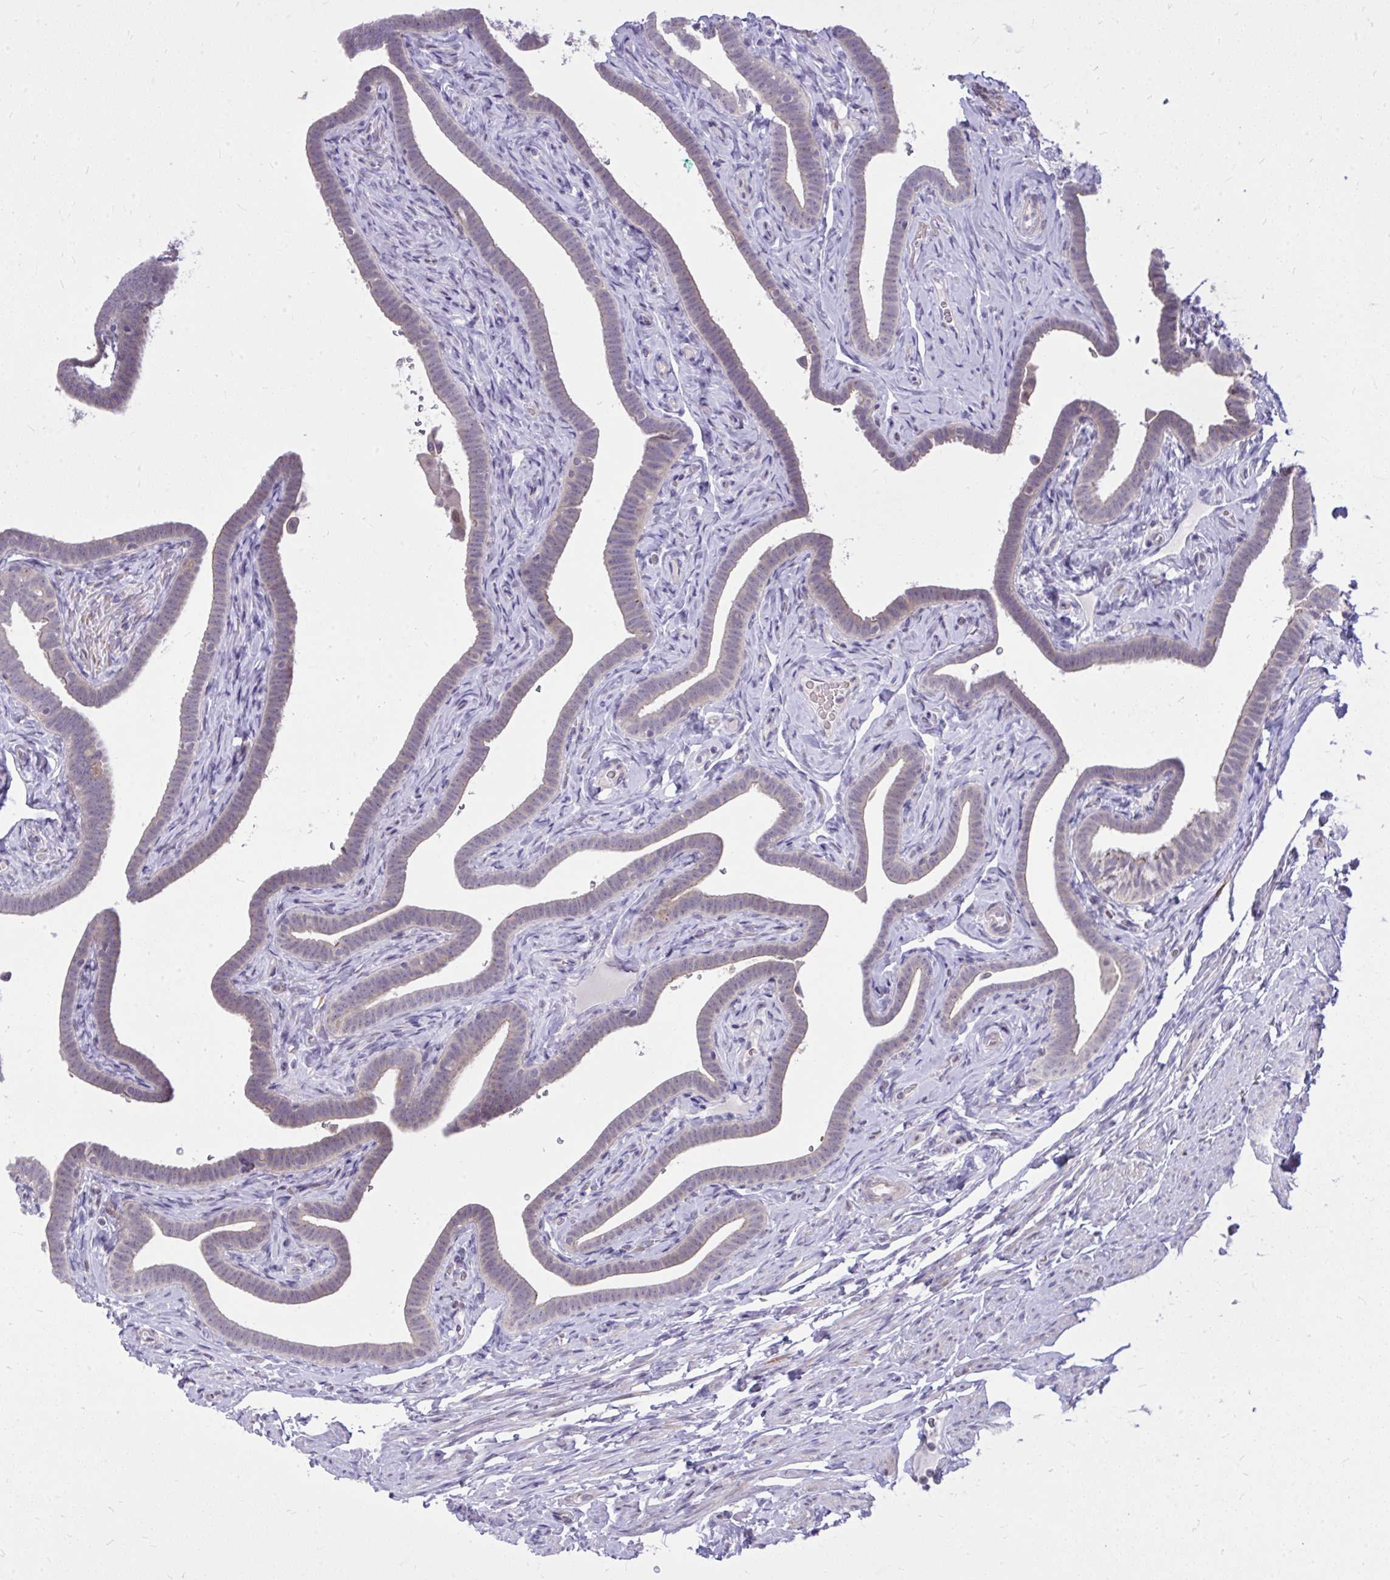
{"staining": {"intensity": "weak", "quantity": "25%-75%", "location": "cytoplasmic/membranous"}, "tissue": "fallopian tube", "cell_type": "Glandular cells", "image_type": "normal", "snomed": [{"axis": "morphology", "description": "Normal tissue, NOS"}, {"axis": "topography", "description": "Fallopian tube"}], "caption": "Immunohistochemical staining of unremarkable human fallopian tube reveals low levels of weak cytoplasmic/membranous positivity in about 25%-75% of glandular cells.", "gene": "DPY19L1", "patient": {"sex": "female", "age": 69}}